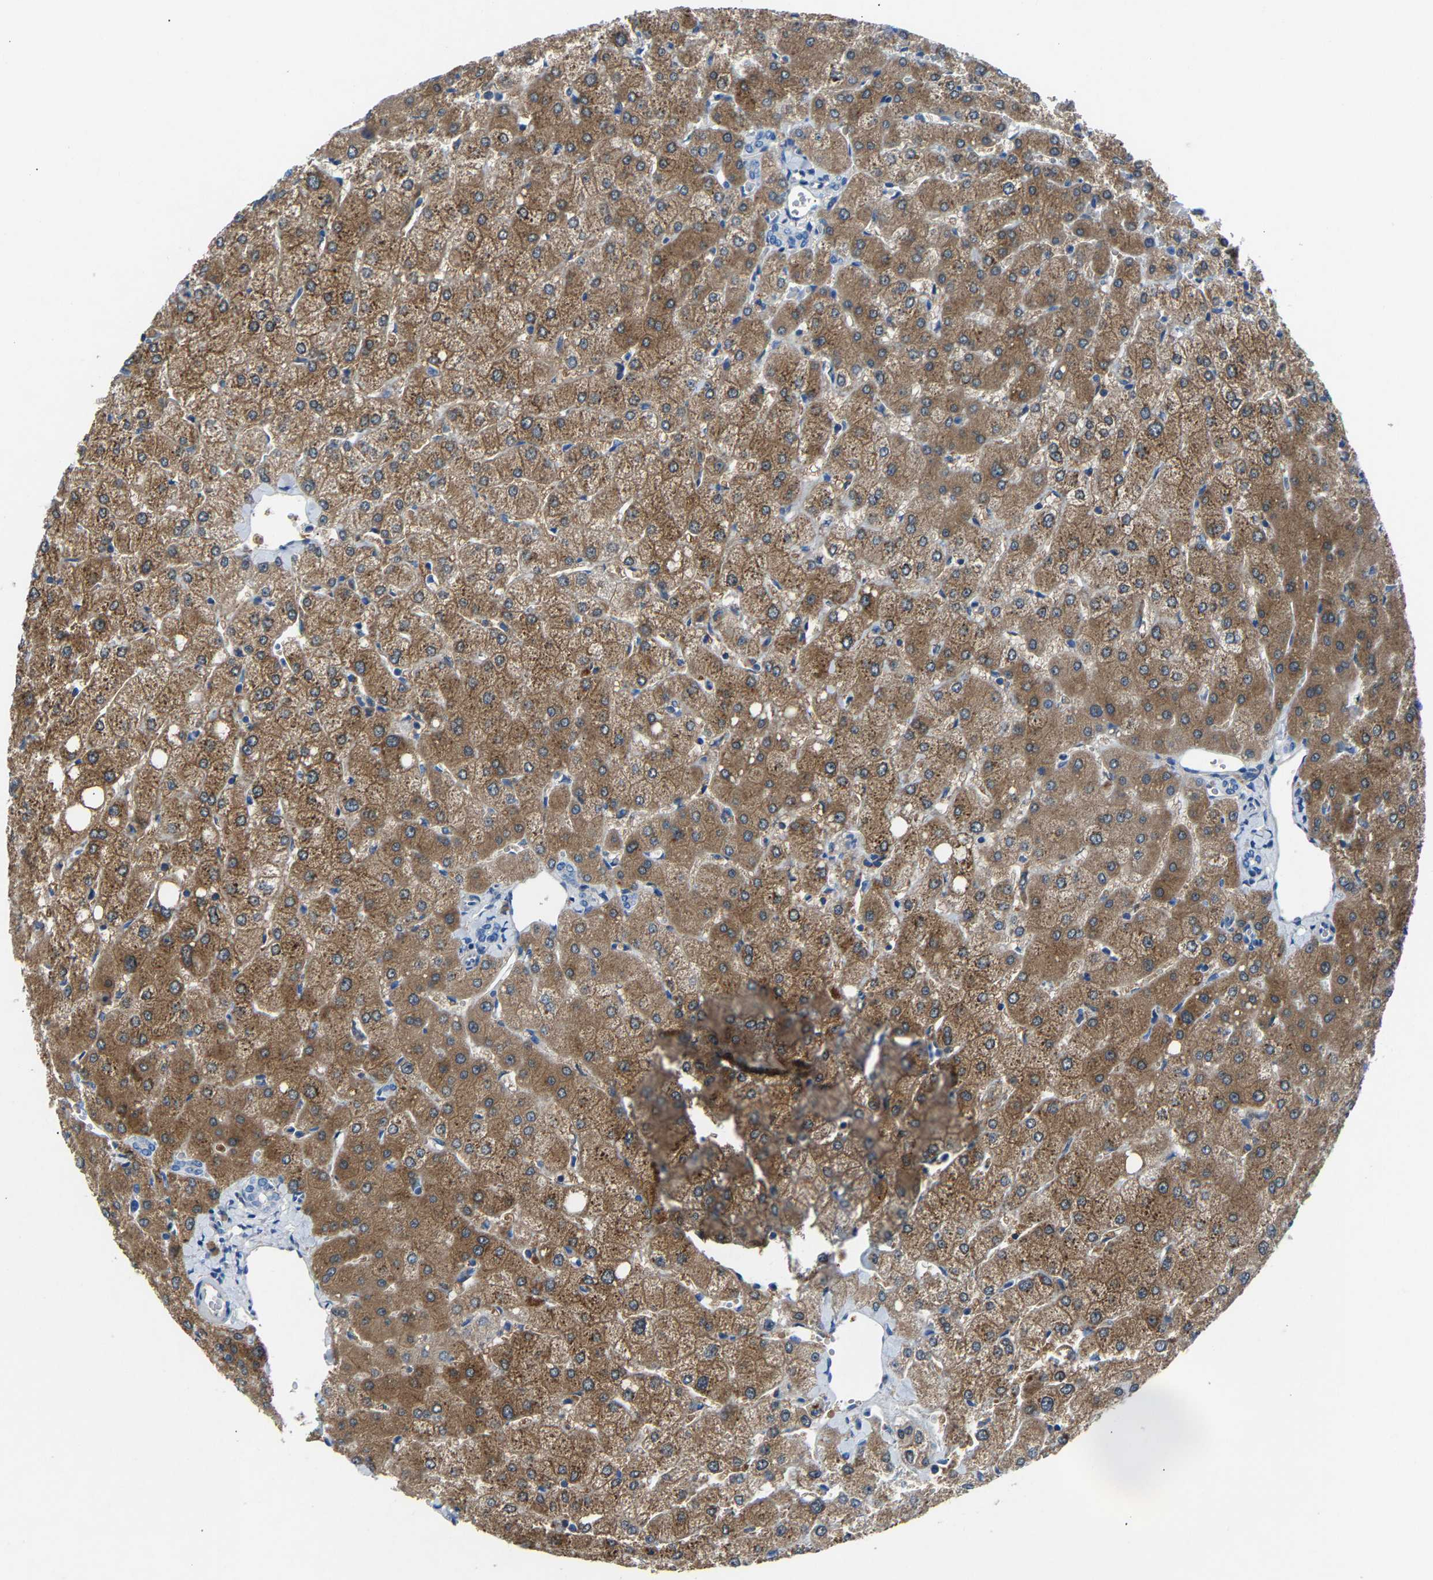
{"staining": {"intensity": "negative", "quantity": "none", "location": "none"}, "tissue": "liver", "cell_type": "Cholangiocytes", "image_type": "normal", "snomed": [{"axis": "morphology", "description": "Normal tissue, NOS"}, {"axis": "topography", "description": "Liver"}], "caption": "Immunohistochemistry (IHC) of normal human liver exhibits no positivity in cholangiocytes. Brightfield microscopy of immunohistochemistry (IHC) stained with DAB (brown) and hematoxylin (blue), captured at high magnification.", "gene": "DNAAF5", "patient": {"sex": "female", "age": 54}}